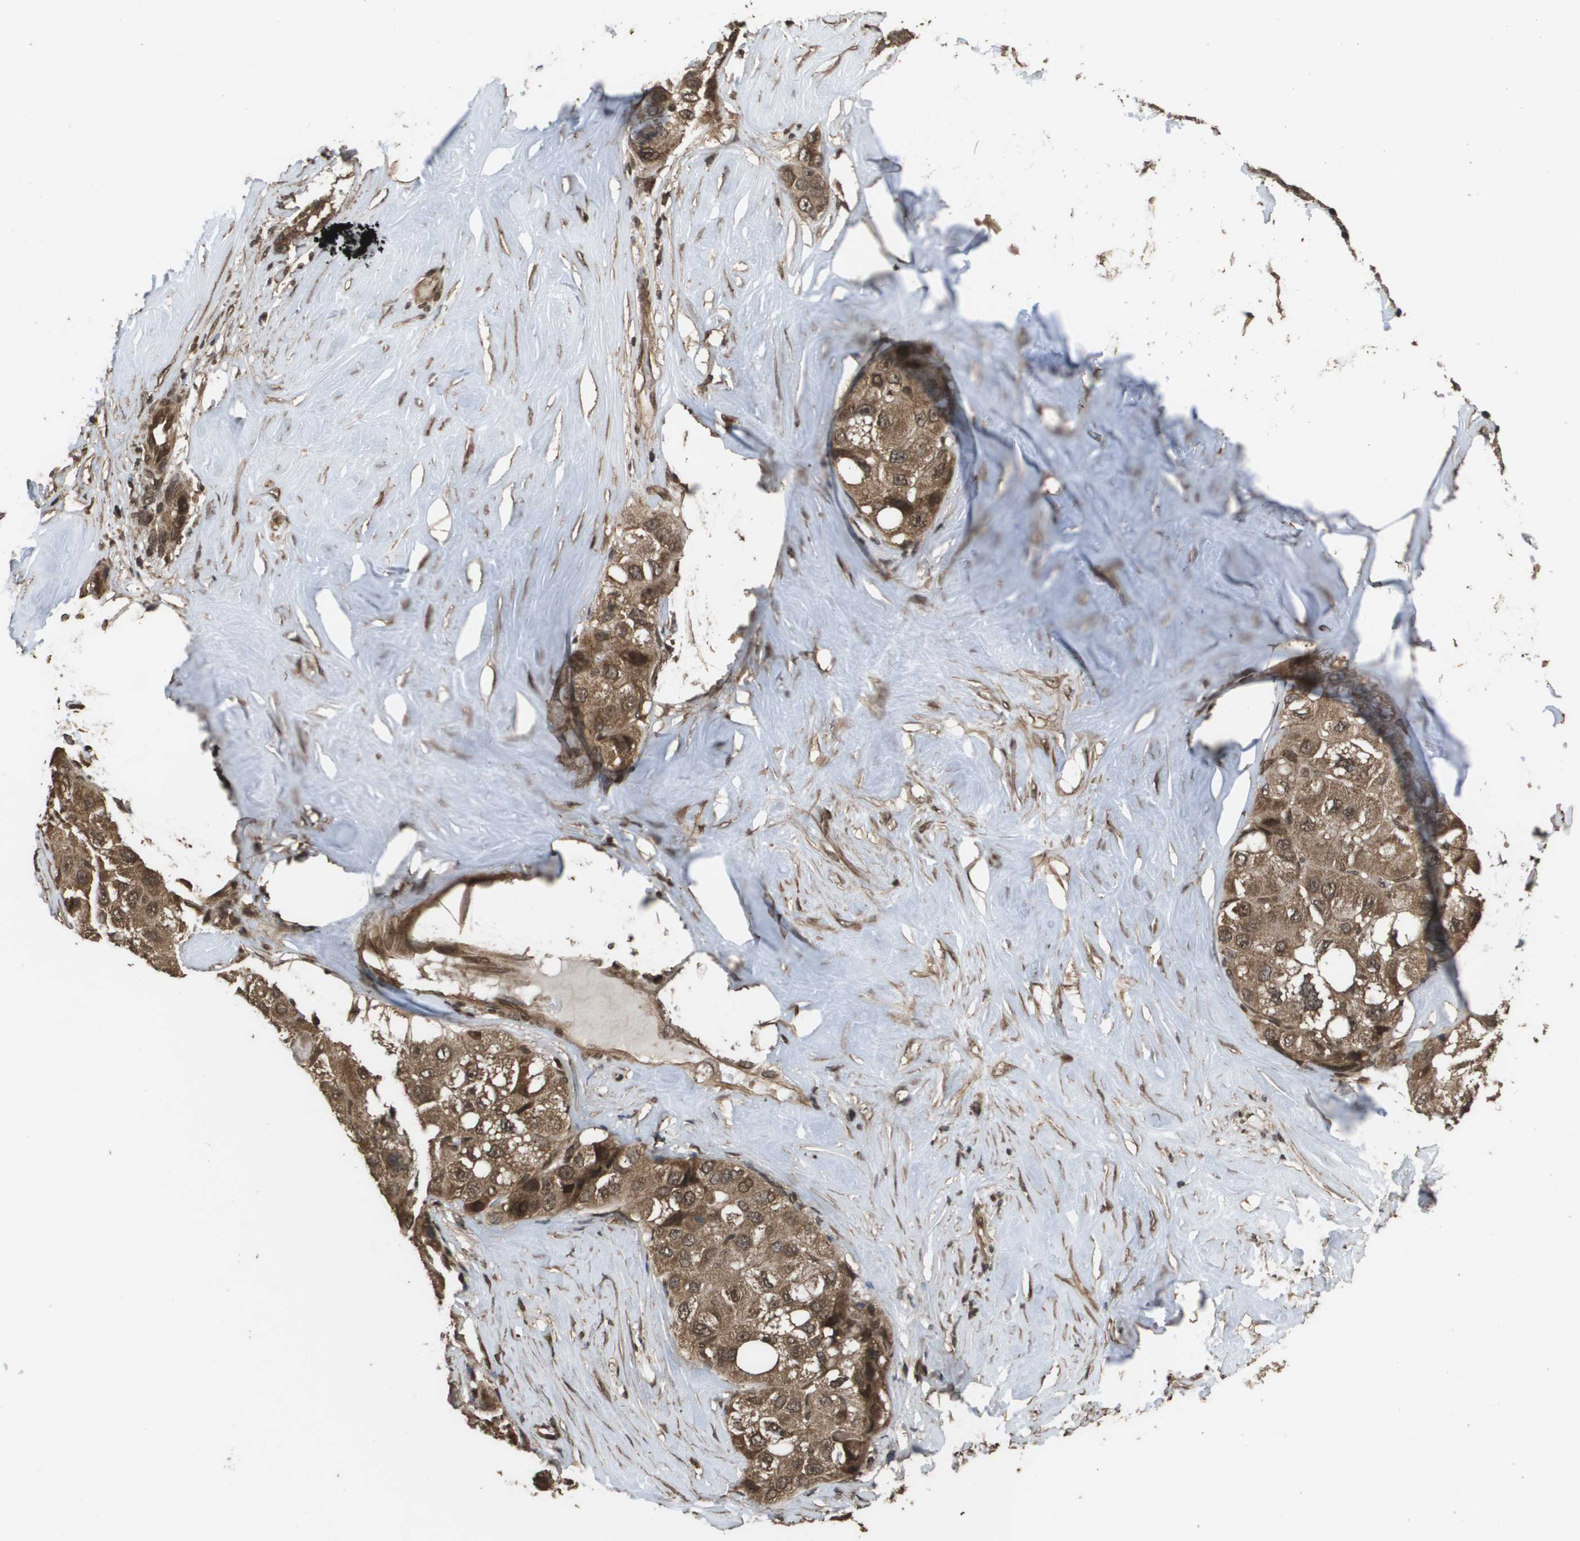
{"staining": {"intensity": "moderate", "quantity": ">75%", "location": "cytoplasmic/membranous"}, "tissue": "liver cancer", "cell_type": "Tumor cells", "image_type": "cancer", "snomed": [{"axis": "morphology", "description": "Carcinoma, Hepatocellular, NOS"}, {"axis": "topography", "description": "Liver"}], "caption": "DAB immunohistochemical staining of liver hepatocellular carcinoma shows moderate cytoplasmic/membranous protein positivity in about >75% of tumor cells. (IHC, brightfield microscopy, high magnification).", "gene": "AXIN2", "patient": {"sex": "male", "age": 80}}